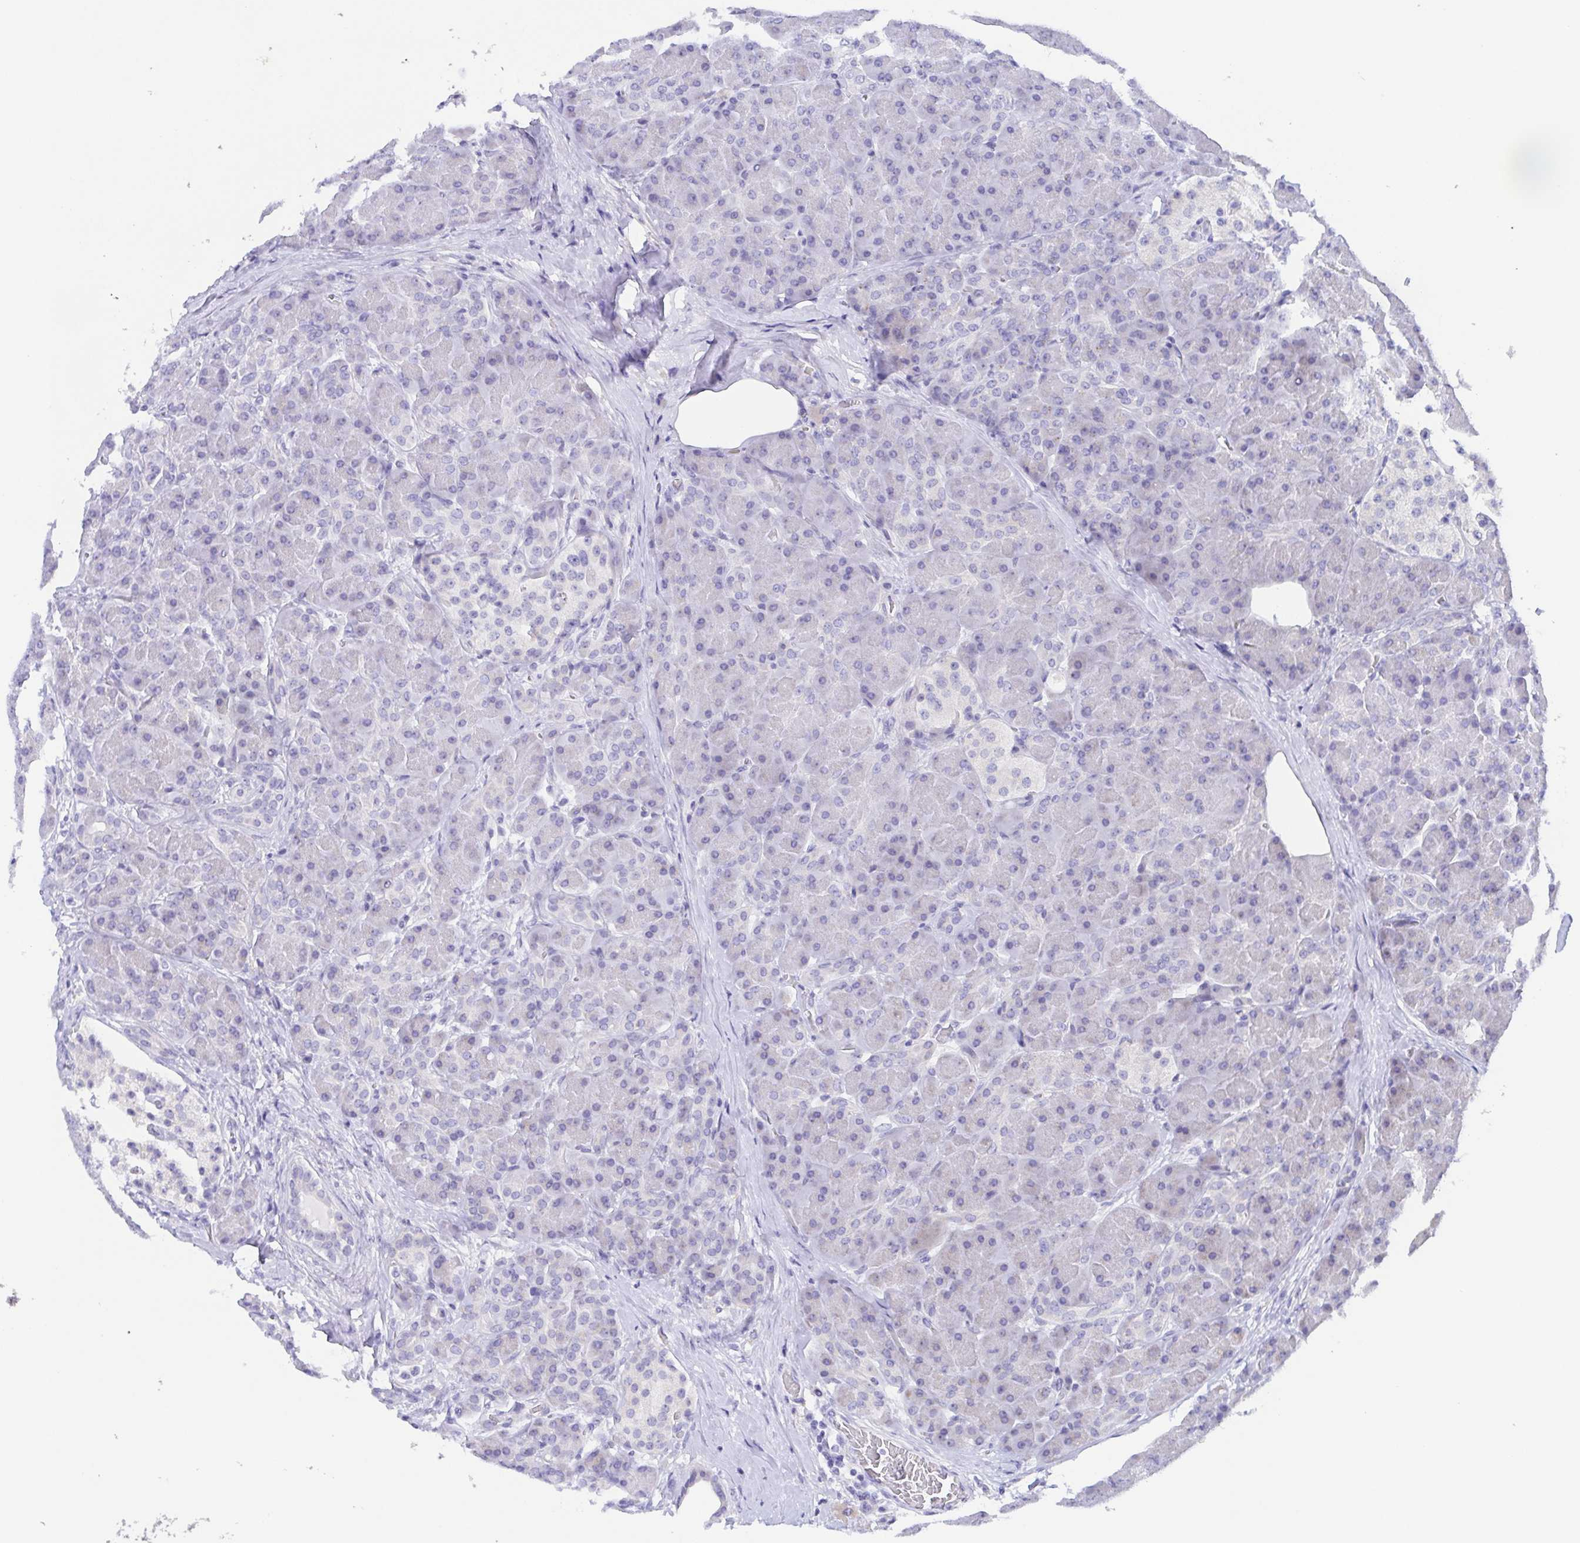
{"staining": {"intensity": "negative", "quantity": "none", "location": "none"}, "tissue": "pancreas", "cell_type": "Exocrine glandular cells", "image_type": "normal", "snomed": [{"axis": "morphology", "description": "Normal tissue, NOS"}, {"axis": "topography", "description": "Pancreas"}], "caption": "Immunohistochemistry photomicrograph of normal pancreas stained for a protein (brown), which shows no staining in exocrine glandular cells.", "gene": "MUCL3", "patient": {"sex": "male", "age": 55}}